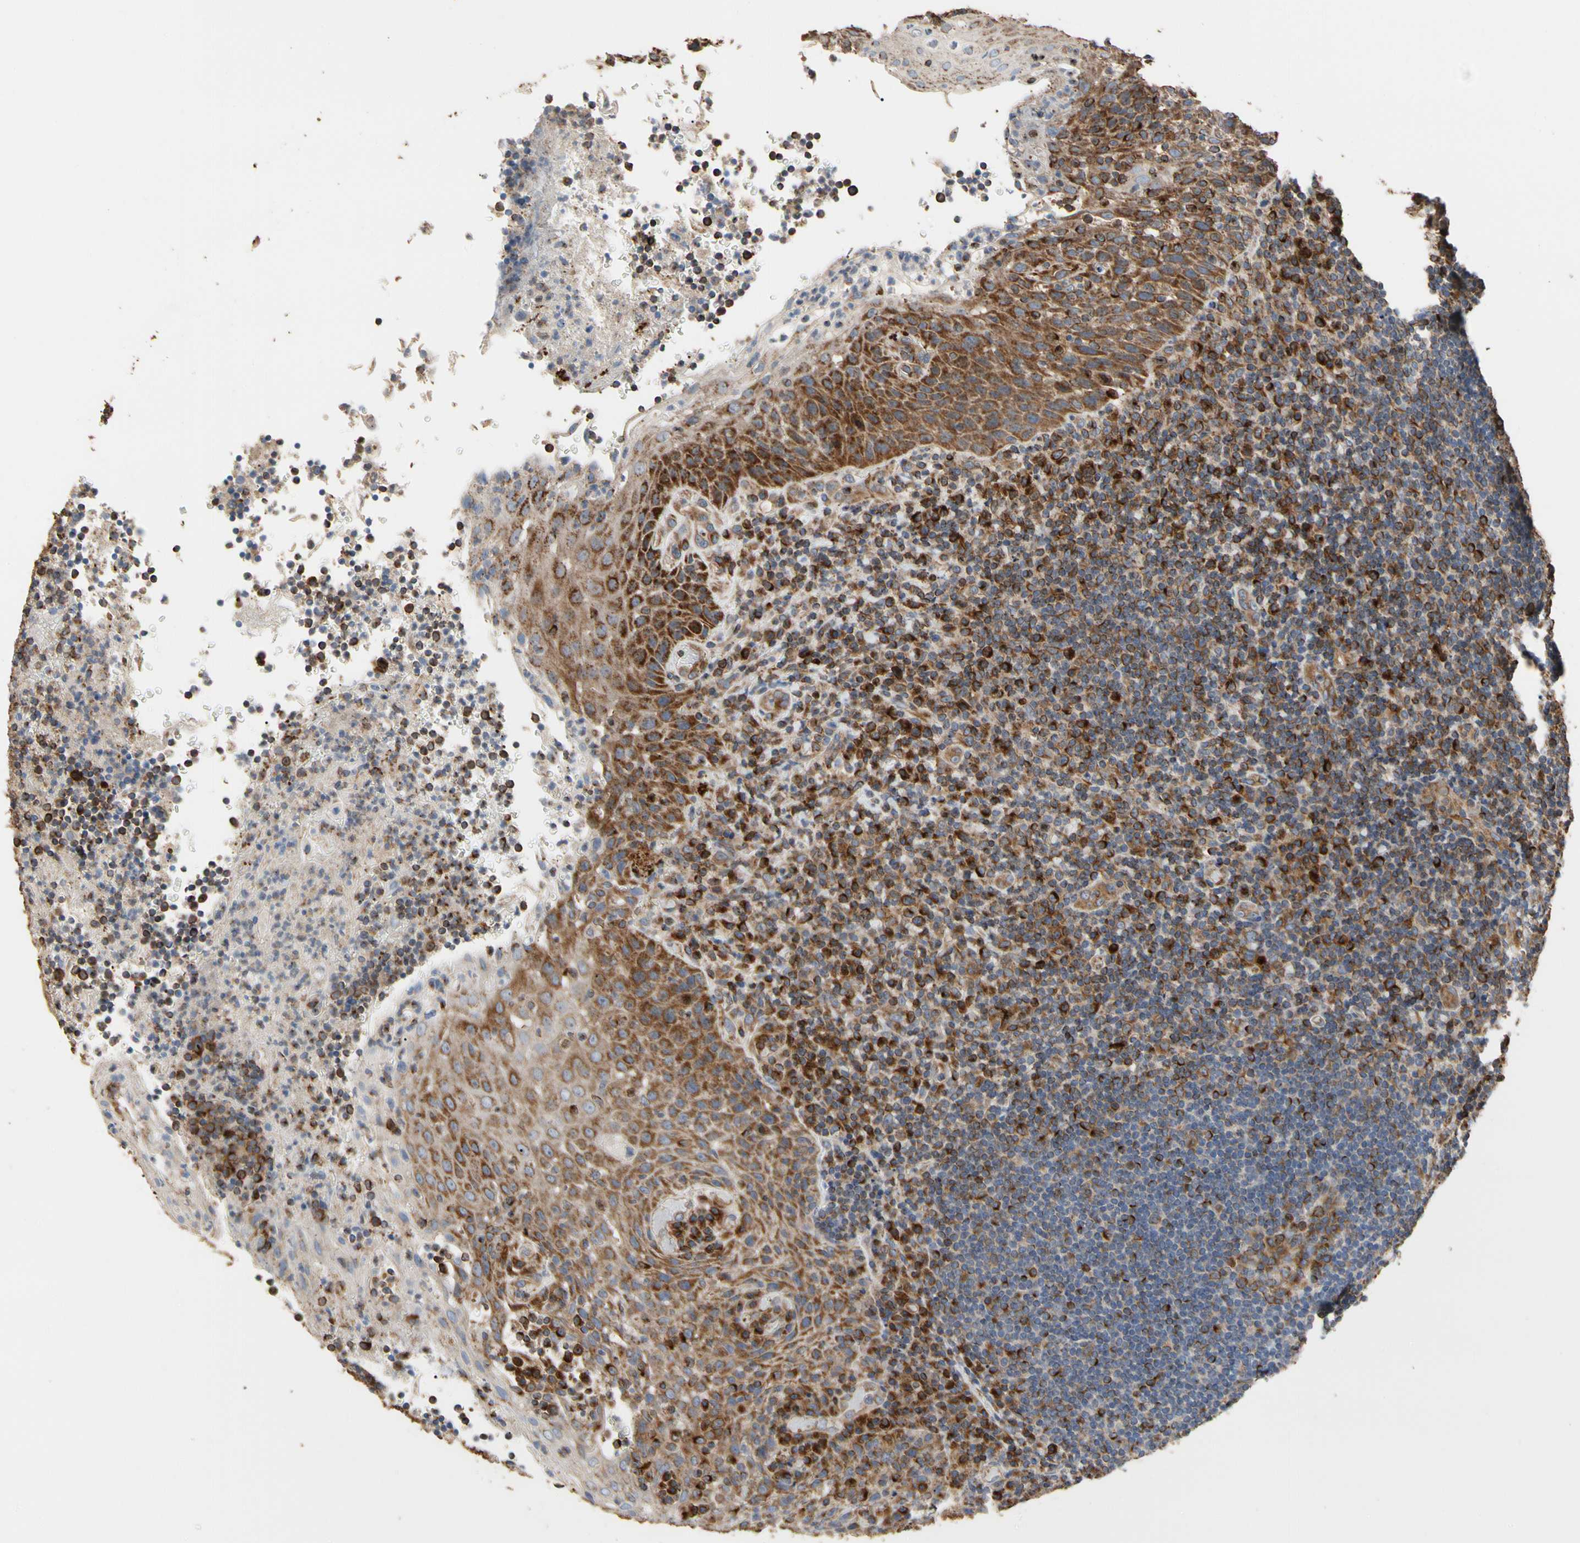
{"staining": {"intensity": "strong", "quantity": "<25%", "location": "cytoplasmic/membranous"}, "tissue": "lymphoma", "cell_type": "Tumor cells", "image_type": "cancer", "snomed": [{"axis": "morphology", "description": "Malignant lymphoma, non-Hodgkin's type, High grade"}, {"axis": "topography", "description": "Tonsil"}], "caption": "Immunohistochemical staining of lymphoma reveals medium levels of strong cytoplasmic/membranous expression in approximately <25% of tumor cells. The staining was performed using DAB (3,3'-diaminobenzidine), with brown indicating positive protein expression. Nuclei are stained blue with hematoxylin.", "gene": "TUBA1A", "patient": {"sex": "female", "age": 36}}